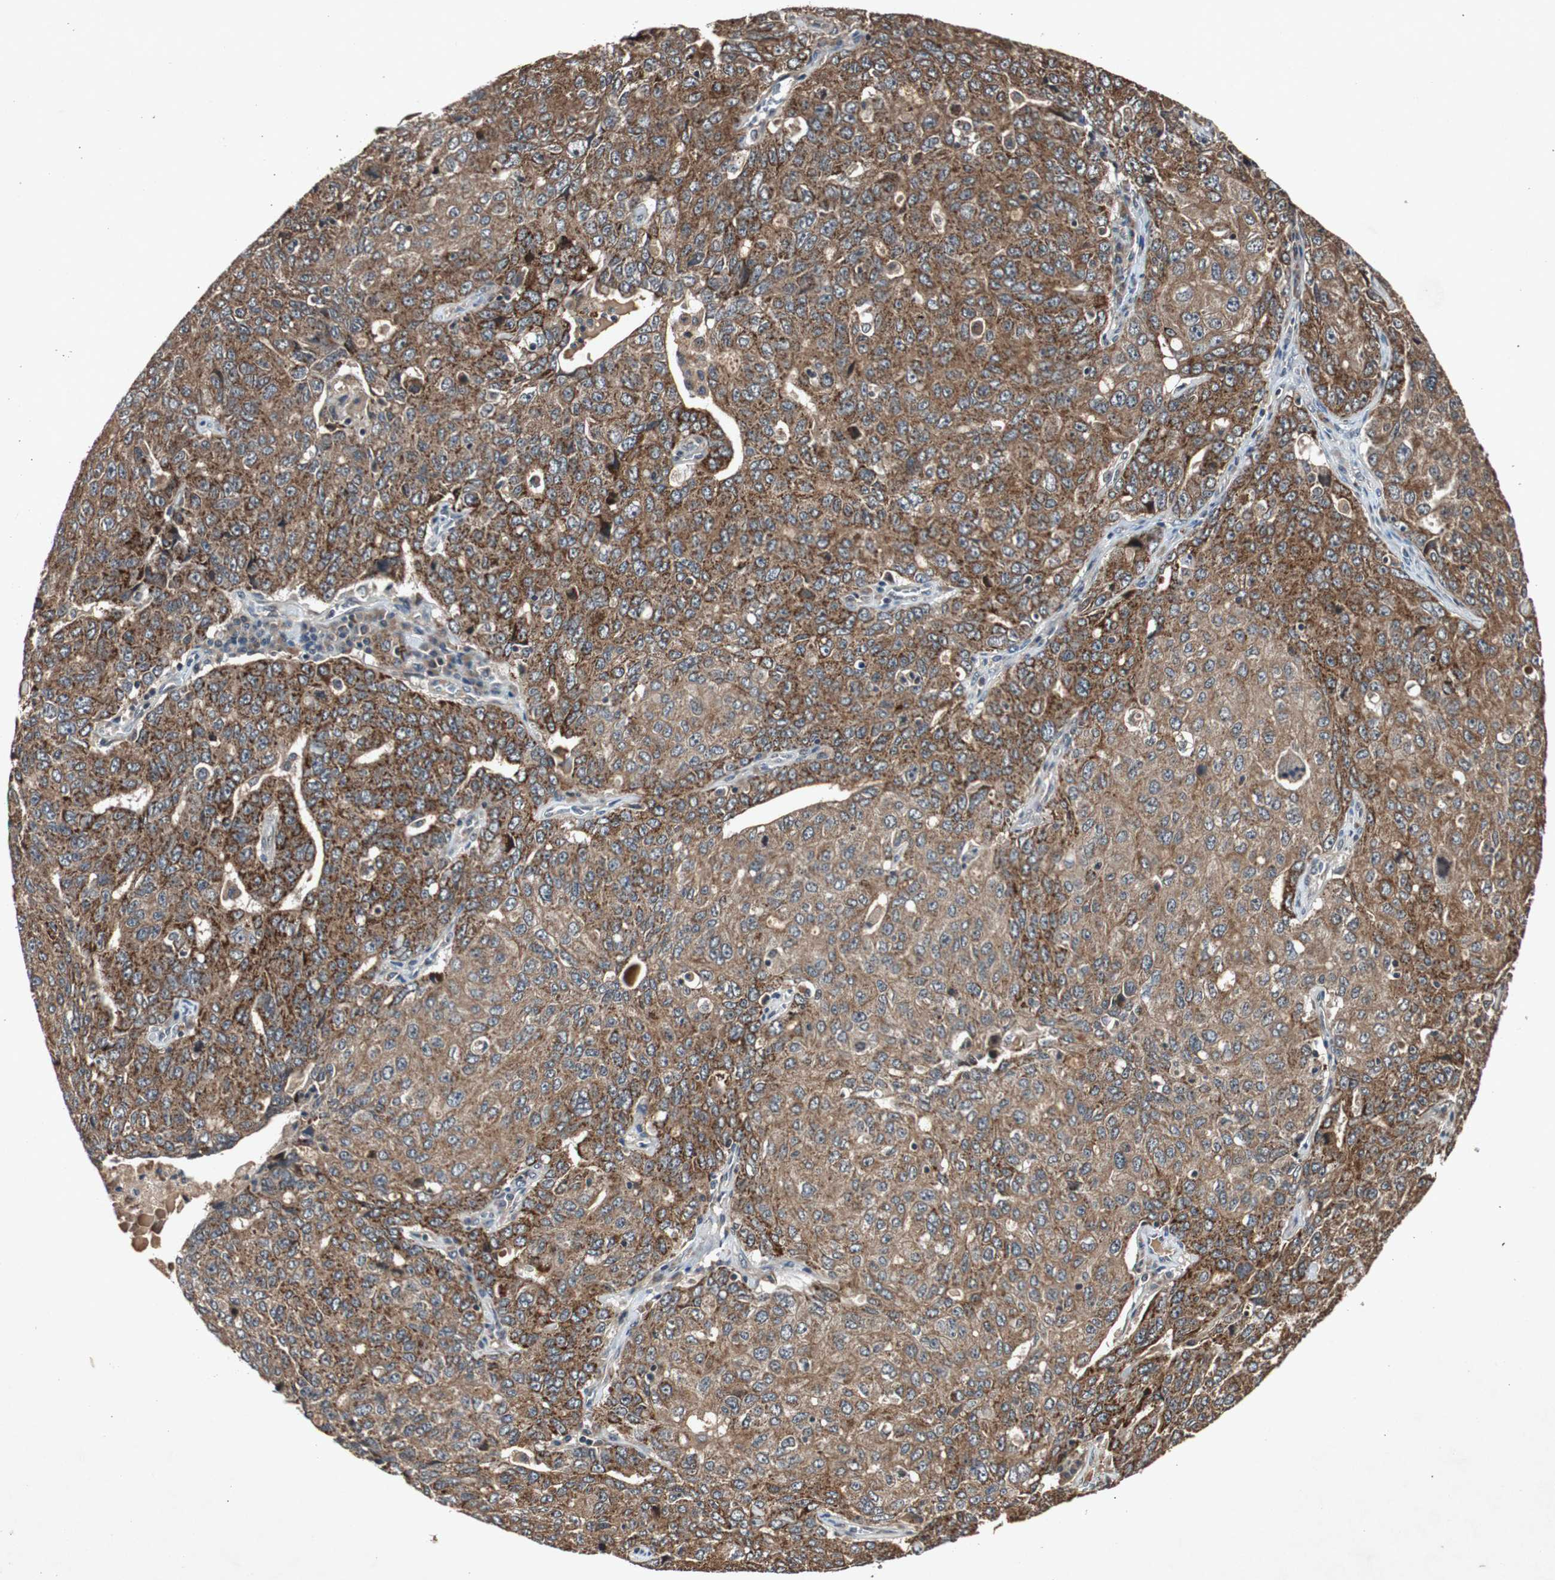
{"staining": {"intensity": "strong", "quantity": ">75%", "location": "cytoplasmic/membranous"}, "tissue": "ovarian cancer", "cell_type": "Tumor cells", "image_type": "cancer", "snomed": [{"axis": "morphology", "description": "Carcinoma, endometroid"}, {"axis": "topography", "description": "Ovary"}], "caption": "IHC histopathology image of neoplastic tissue: ovarian cancer (endometroid carcinoma) stained using immunohistochemistry displays high levels of strong protein expression localized specifically in the cytoplasmic/membranous of tumor cells, appearing as a cytoplasmic/membranous brown color.", "gene": "SLIT2", "patient": {"sex": "female", "age": 62}}